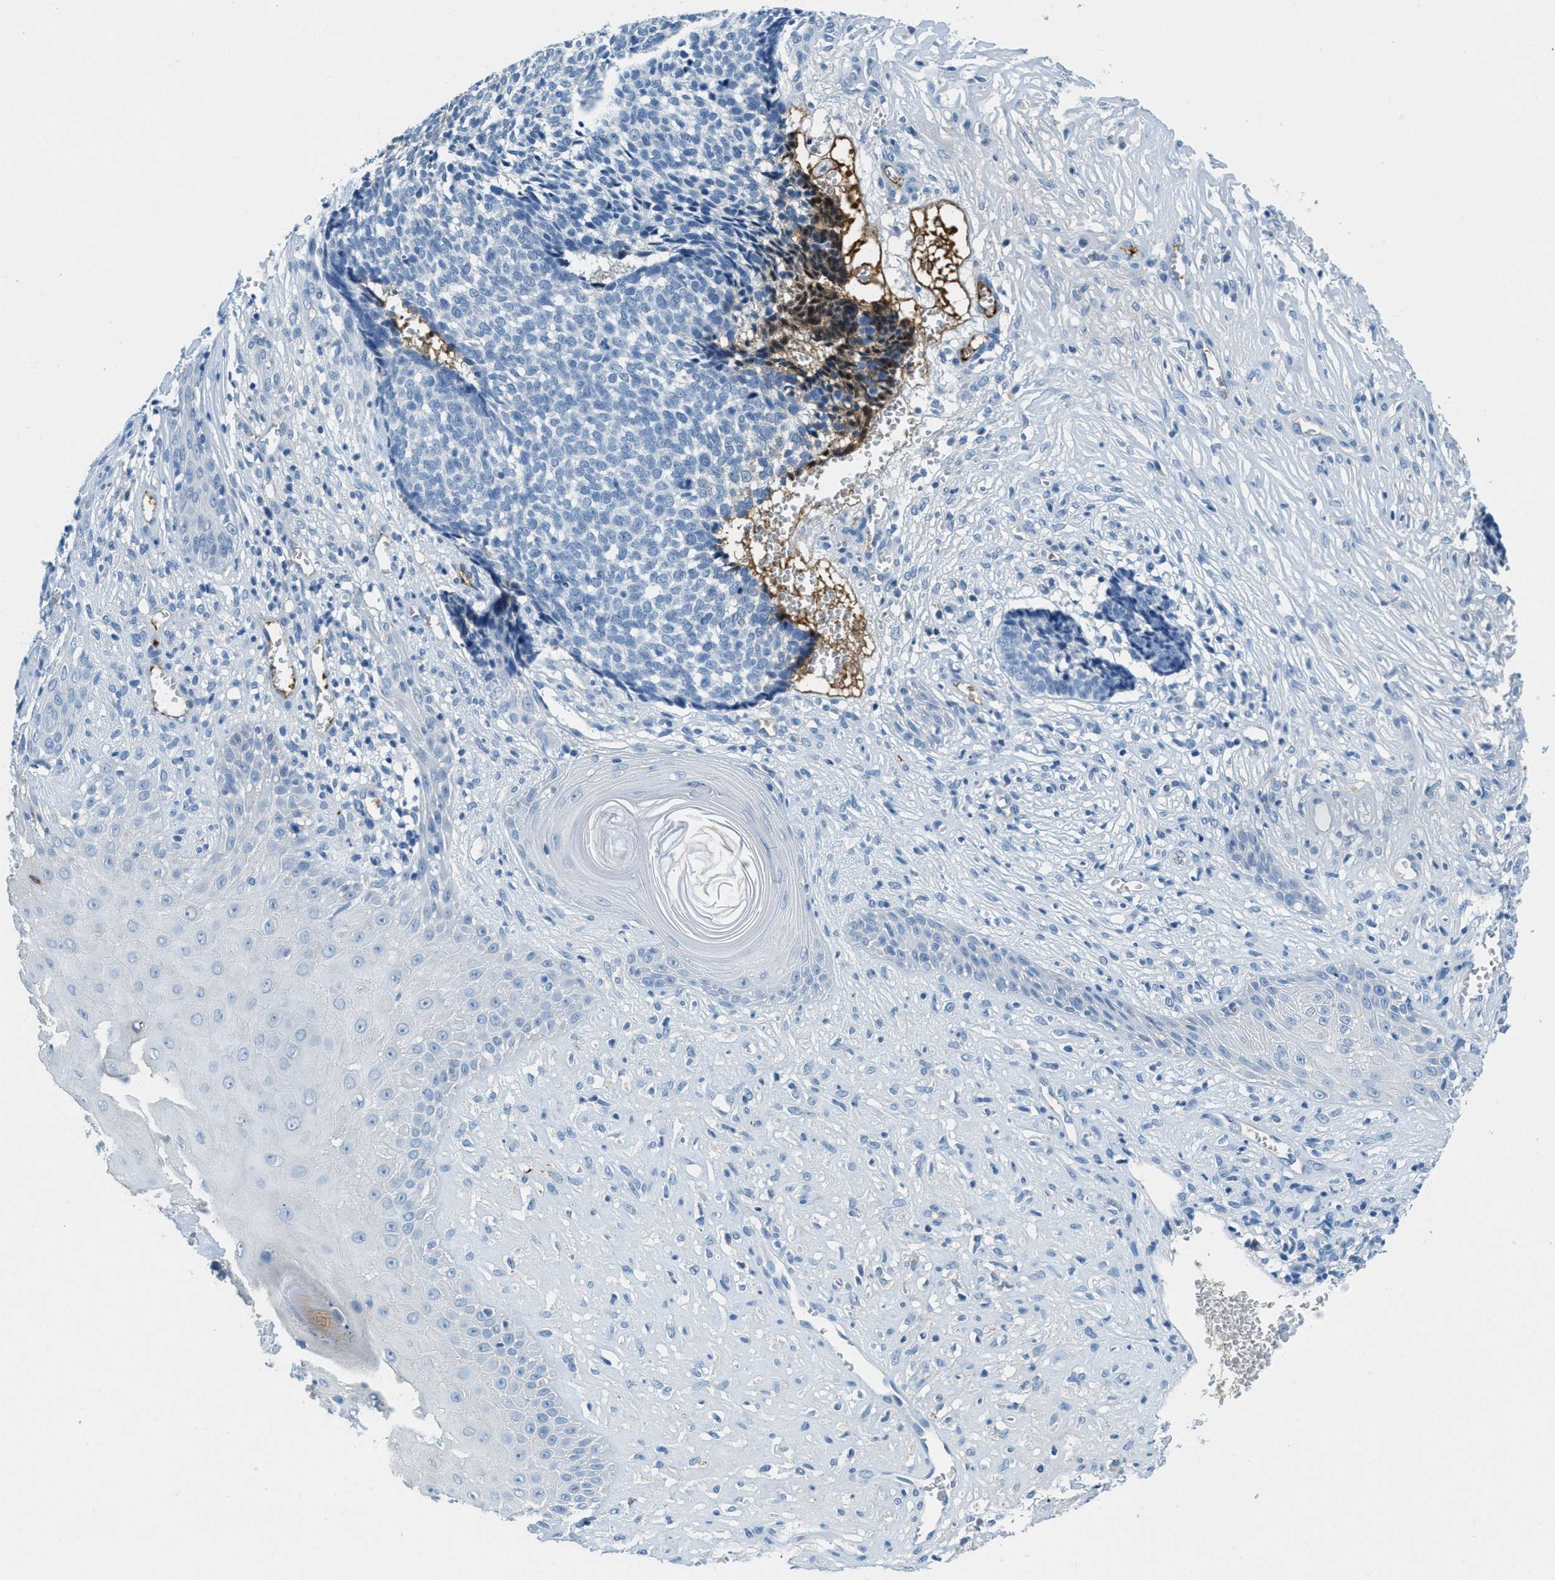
{"staining": {"intensity": "negative", "quantity": "none", "location": "none"}, "tissue": "skin cancer", "cell_type": "Tumor cells", "image_type": "cancer", "snomed": [{"axis": "morphology", "description": "Basal cell carcinoma"}, {"axis": "topography", "description": "Skin"}], "caption": "Histopathology image shows no protein expression in tumor cells of skin cancer (basal cell carcinoma) tissue. (Stains: DAB immunohistochemistry (IHC) with hematoxylin counter stain, Microscopy: brightfield microscopy at high magnification).", "gene": "A2M", "patient": {"sex": "male", "age": 84}}